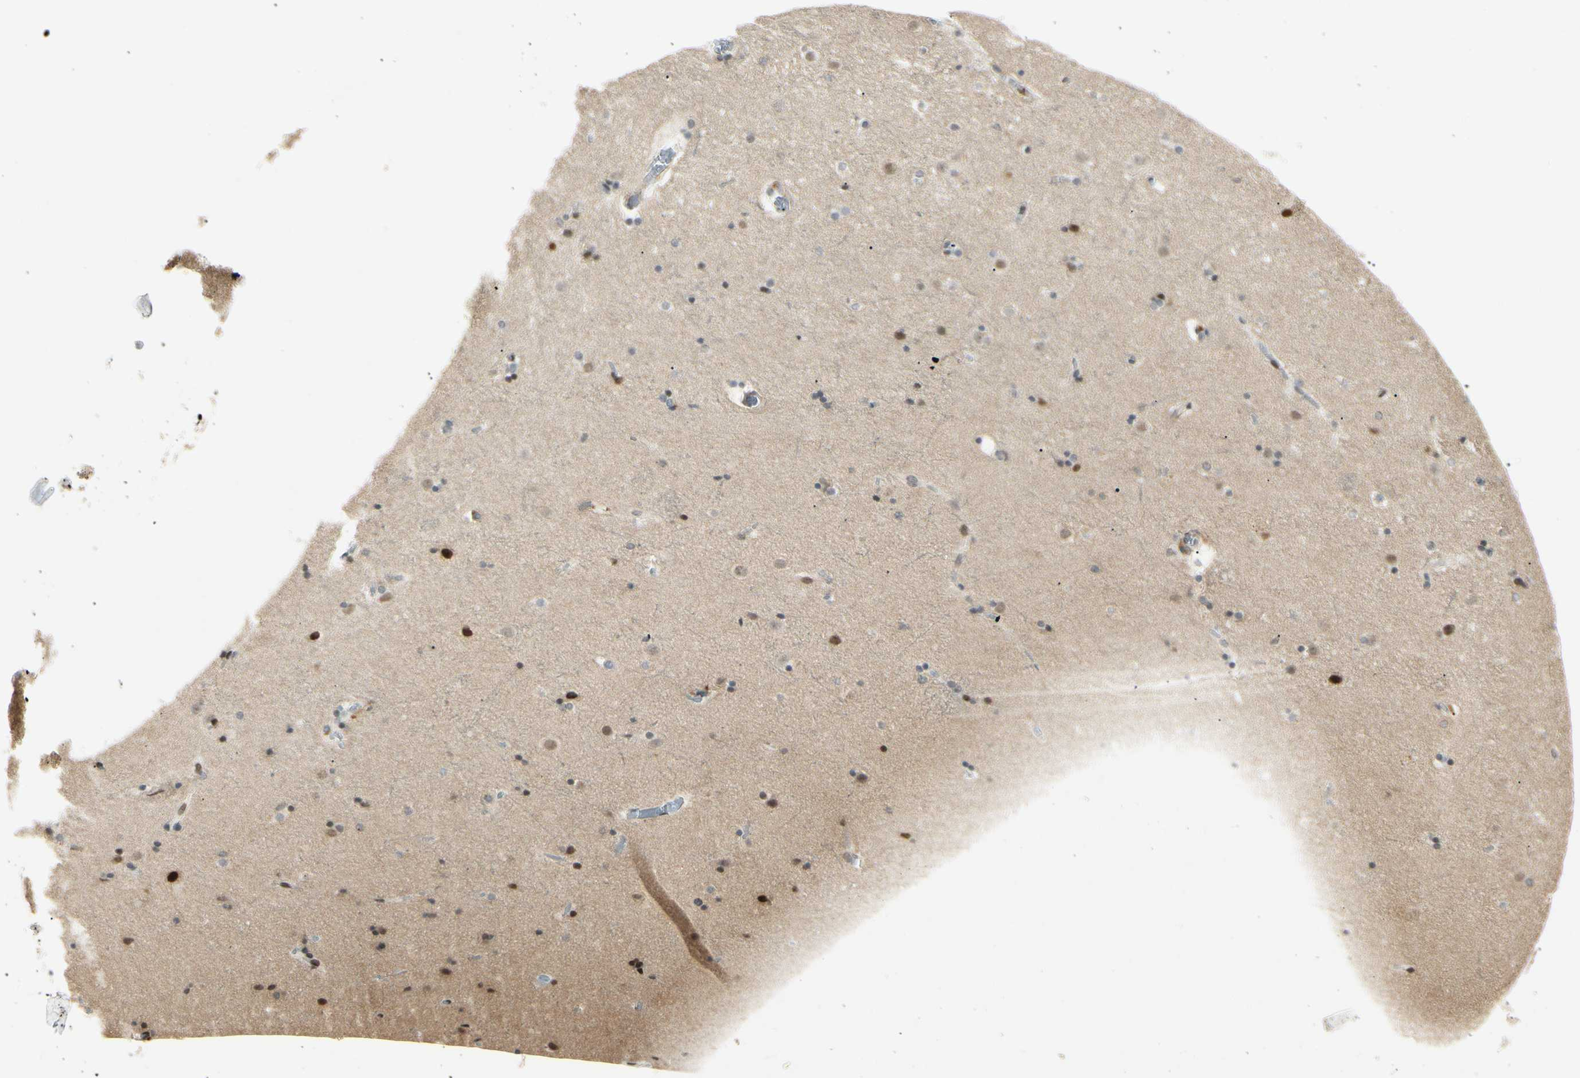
{"staining": {"intensity": "moderate", "quantity": "<25%", "location": "cytoplasmic/membranous"}, "tissue": "caudate", "cell_type": "Glial cells", "image_type": "normal", "snomed": [{"axis": "morphology", "description": "Normal tissue, NOS"}, {"axis": "topography", "description": "Lateral ventricle wall"}], "caption": "Brown immunohistochemical staining in benign human caudate shows moderate cytoplasmic/membranous positivity in about <25% of glial cells.", "gene": "FNDC3B", "patient": {"sex": "male", "age": 45}}